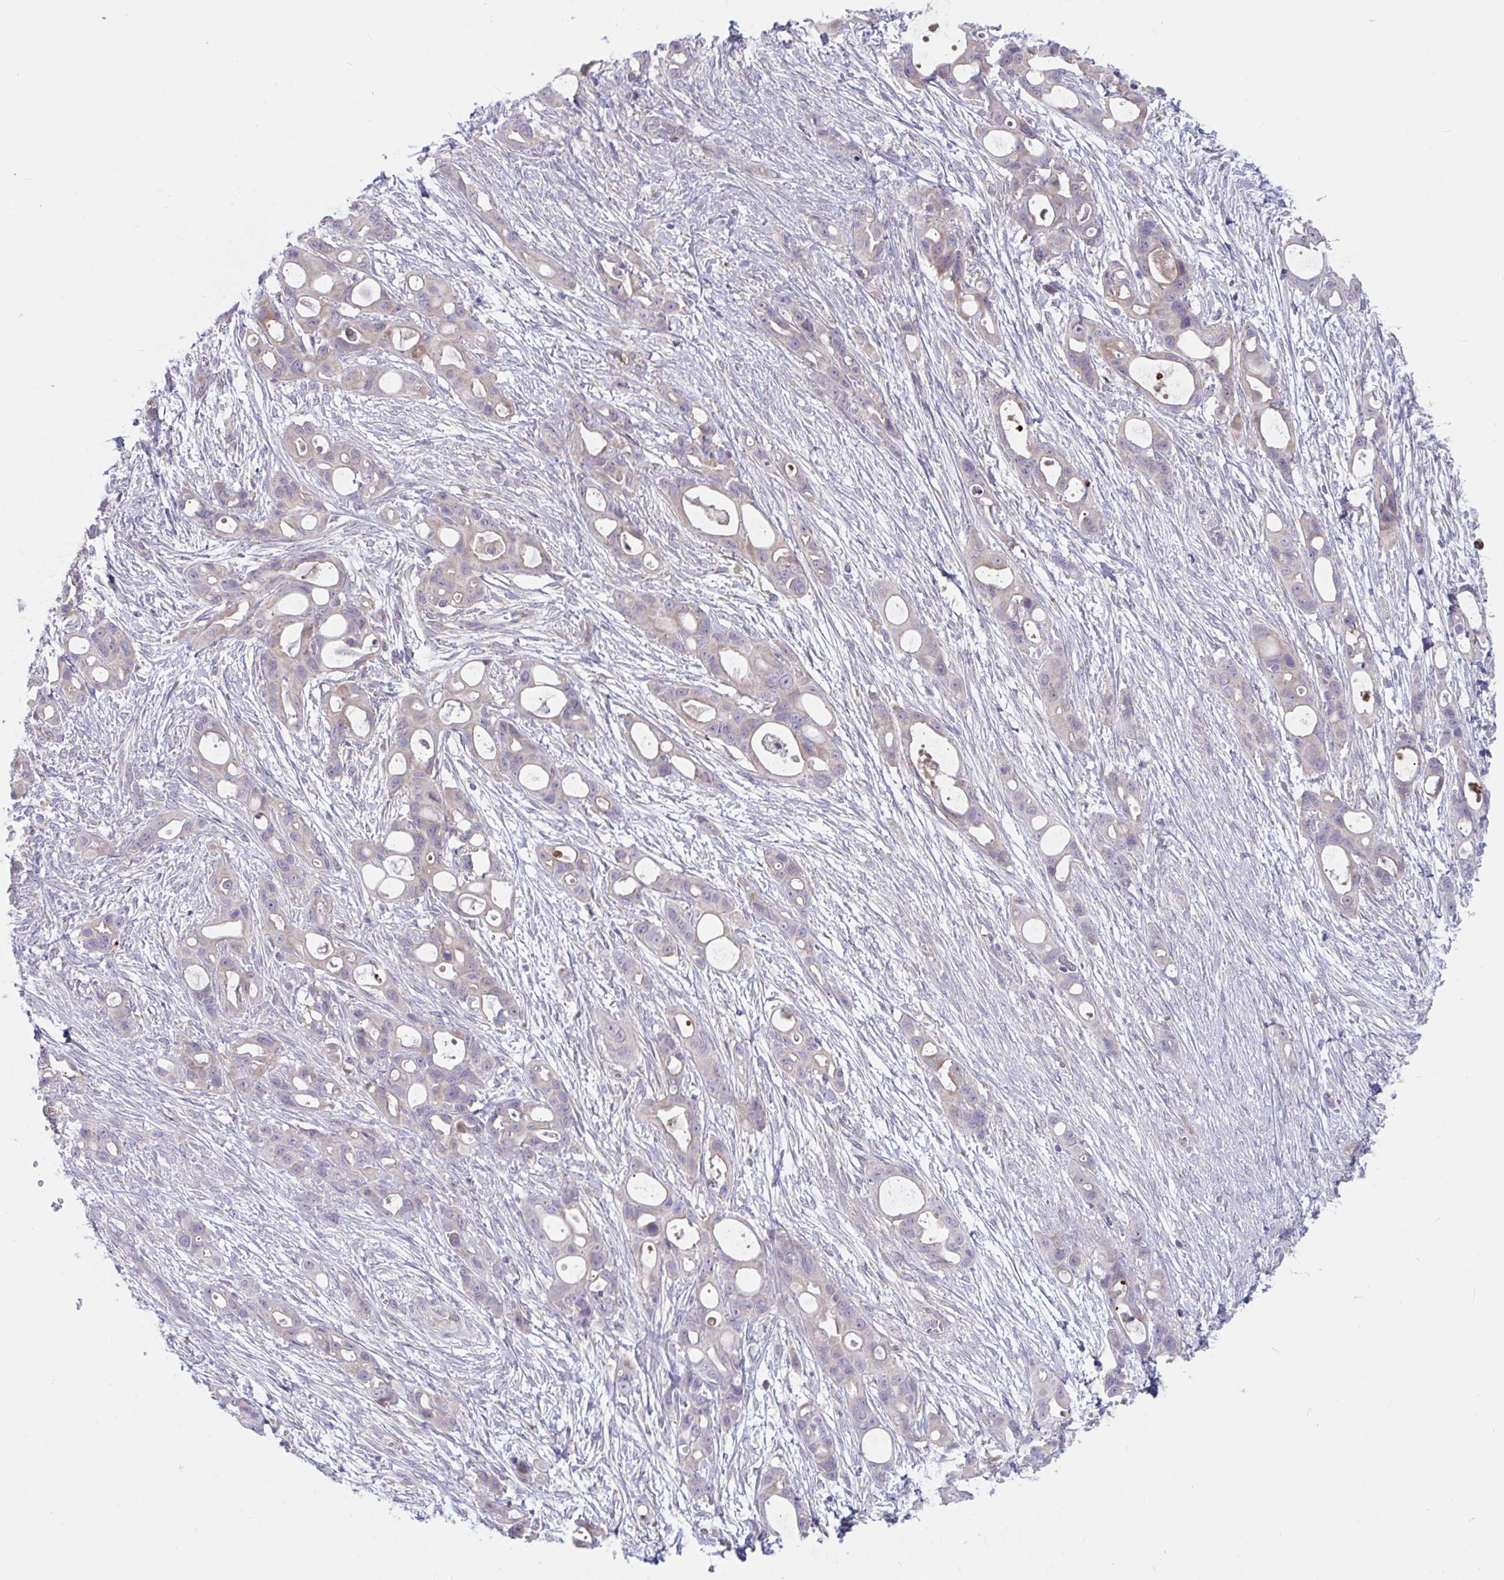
{"staining": {"intensity": "negative", "quantity": "none", "location": "none"}, "tissue": "ovarian cancer", "cell_type": "Tumor cells", "image_type": "cancer", "snomed": [{"axis": "morphology", "description": "Cystadenocarcinoma, mucinous, NOS"}, {"axis": "topography", "description": "Ovary"}], "caption": "This is a micrograph of immunohistochemistry staining of ovarian cancer (mucinous cystadenocarcinoma), which shows no positivity in tumor cells.", "gene": "IL37", "patient": {"sex": "female", "age": 70}}